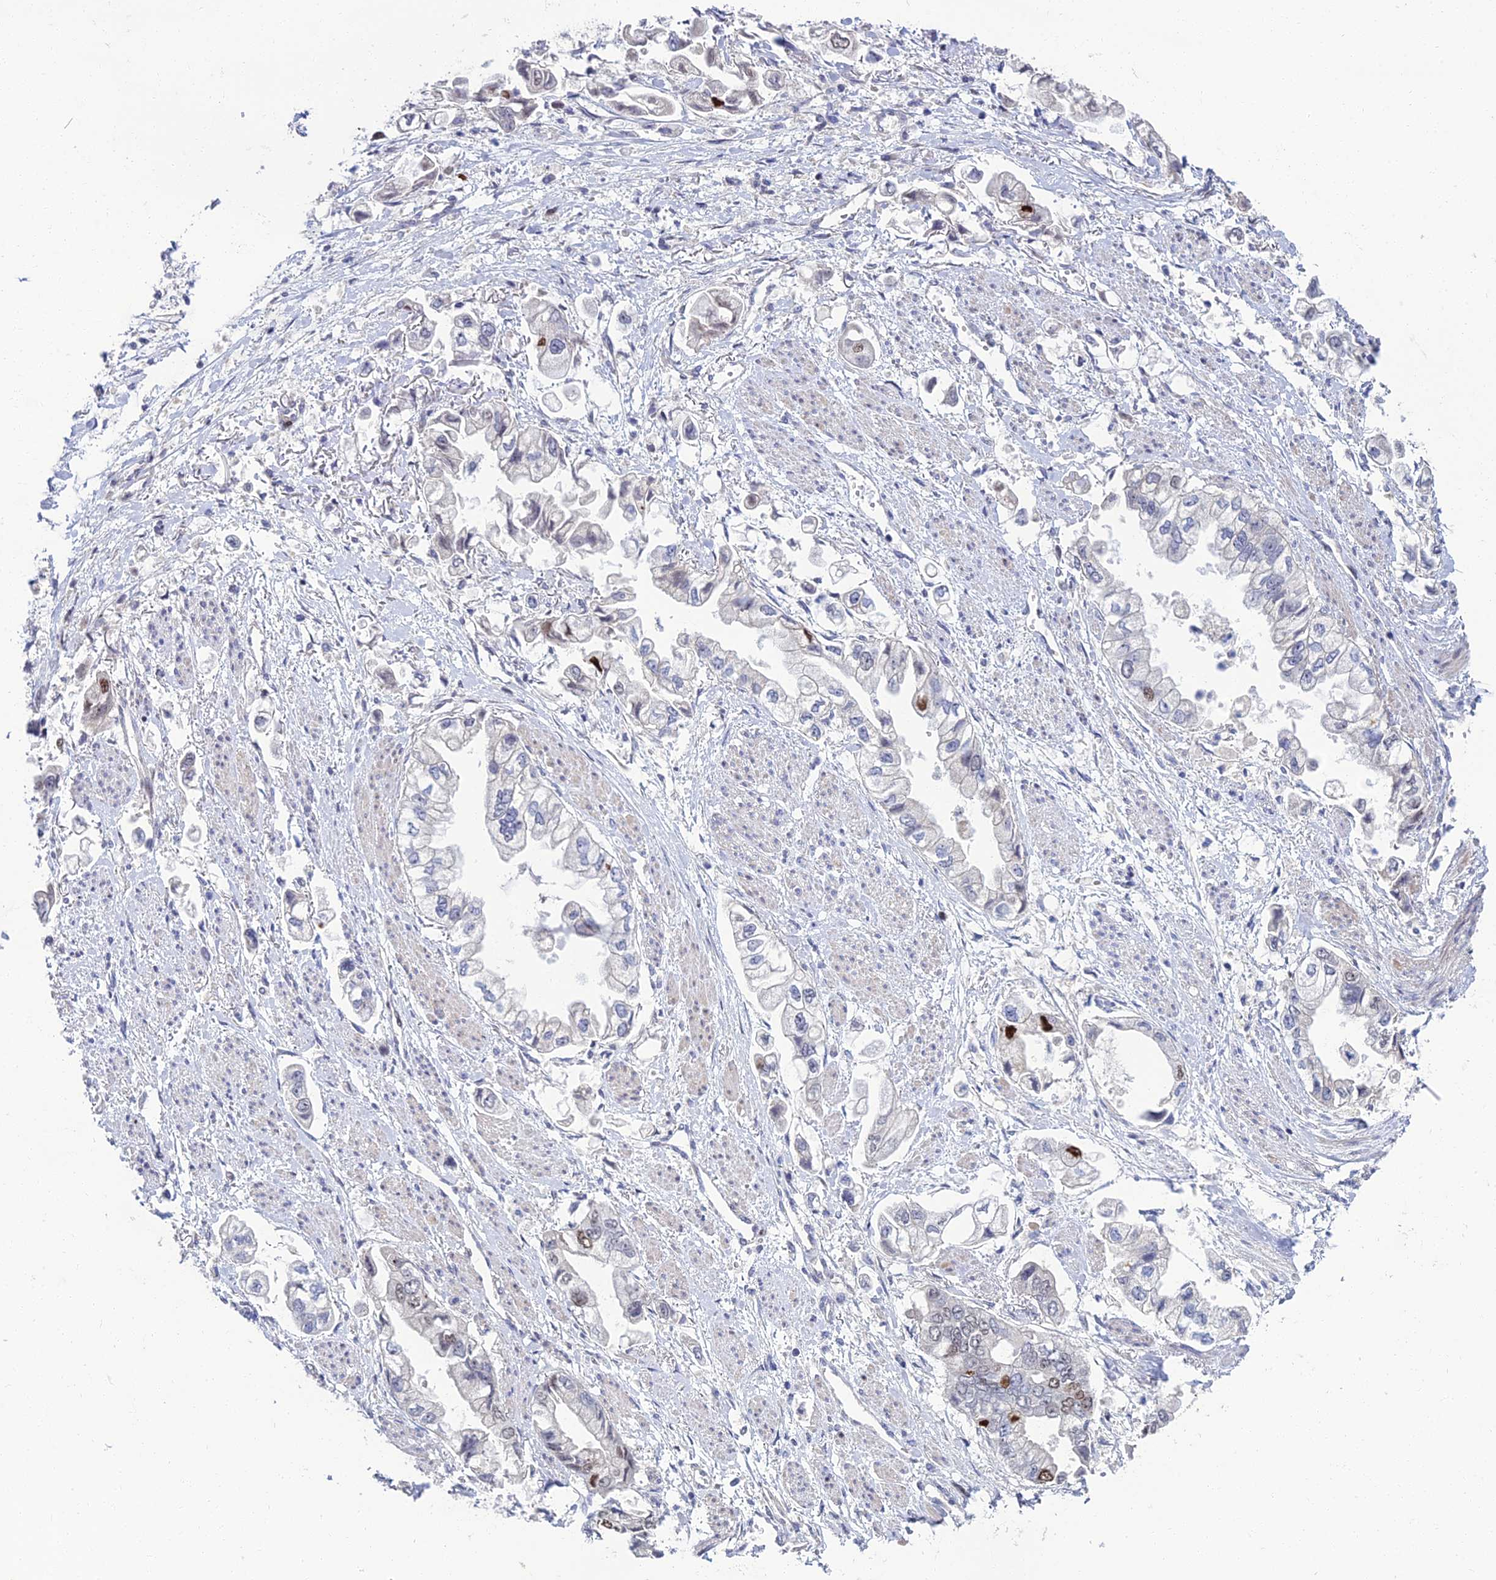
{"staining": {"intensity": "strong", "quantity": "<25%", "location": "nuclear"}, "tissue": "stomach cancer", "cell_type": "Tumor cells", "image_type": "cancer", "snomed": [{"axis": "morphology", "description": "Adenocarcinoma, NOS"}, {"axis": "topography", "description": "Stomach"}], "caption": "IHC micrograph of neoplastic tissue: stomach cancer stained using IHC displays medium levels of strong protein expression localized specifically in the nuclear of tumor cells, appearing as a nuclear brown color.", "gene": "TAF9B", "patient": {"sex": "male", "age": 62}}